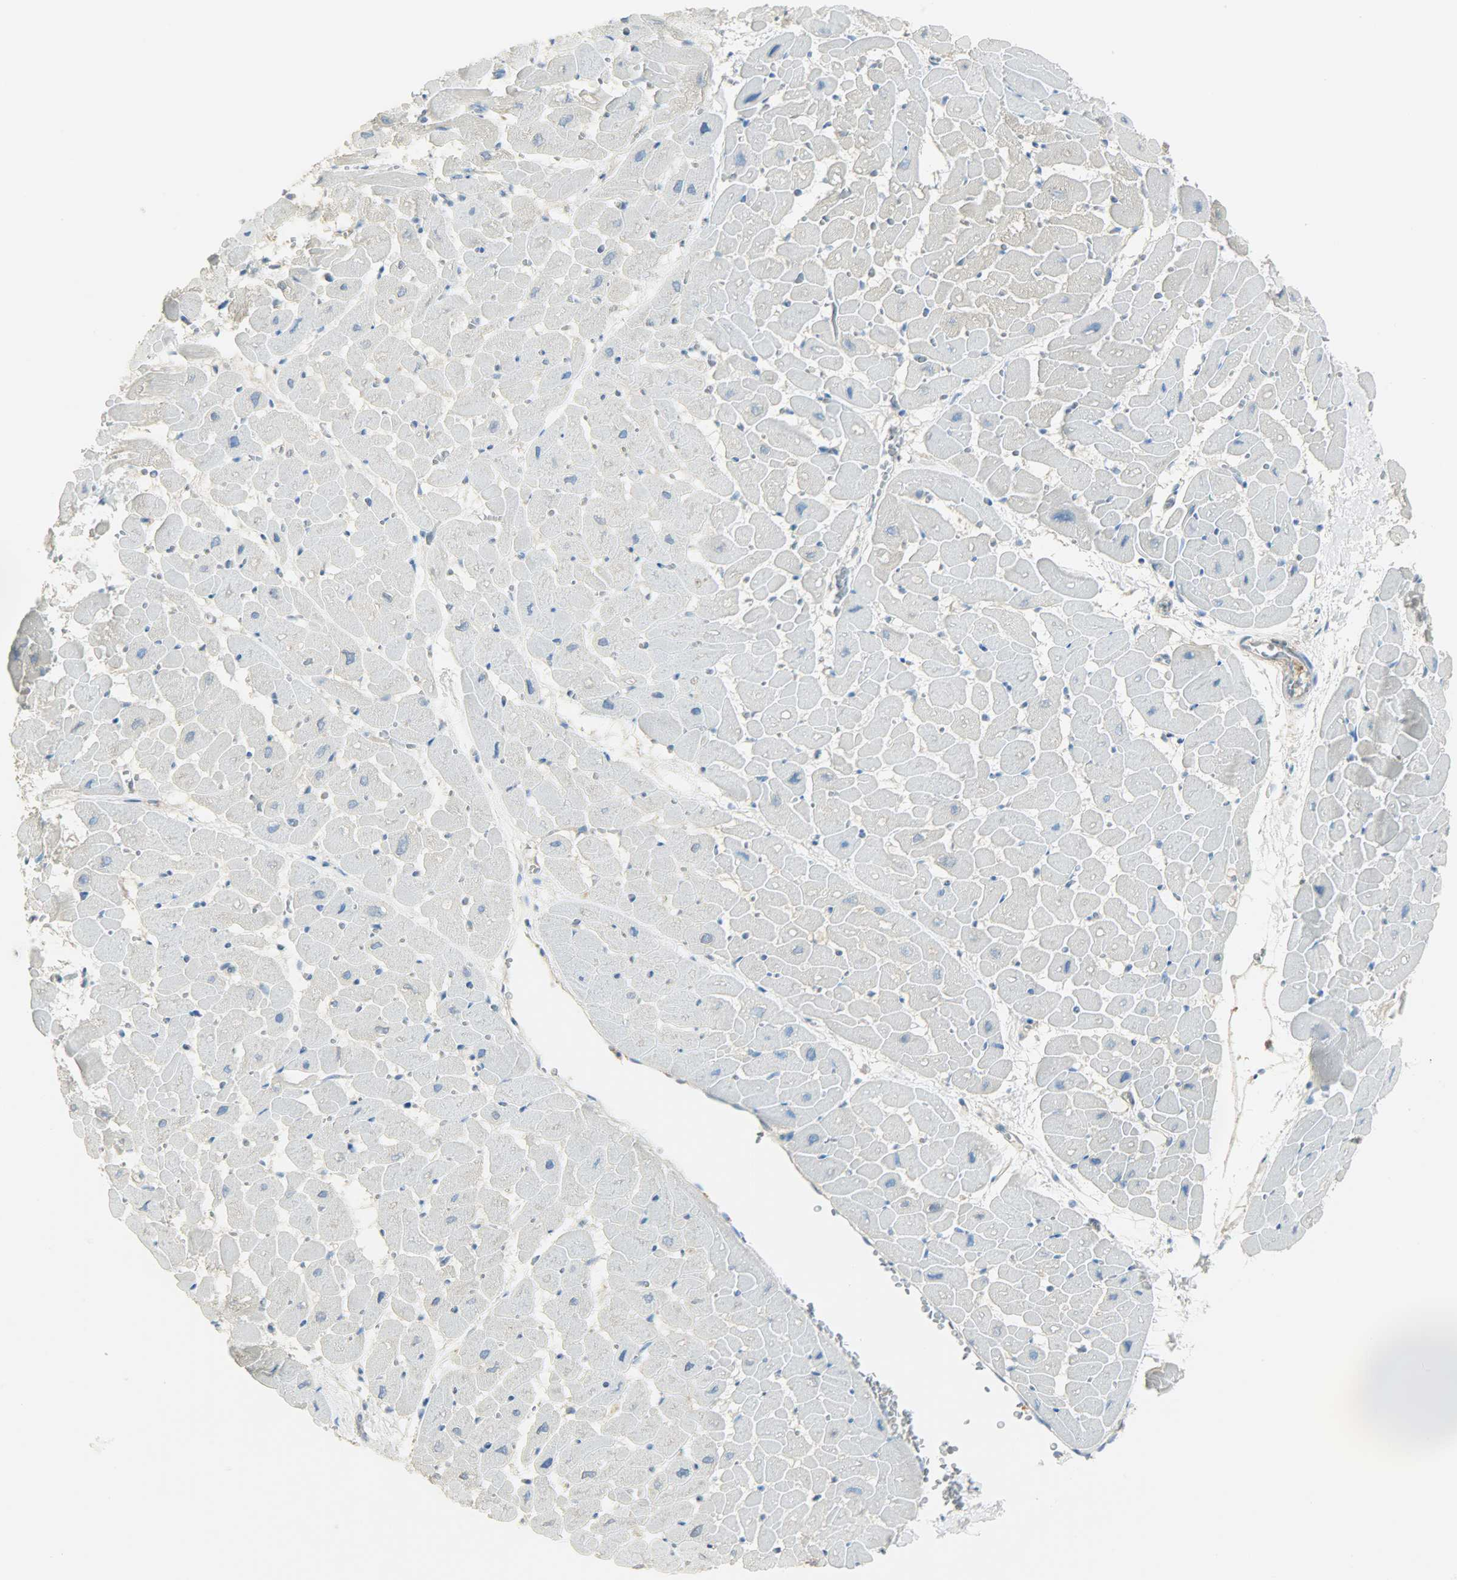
{"staining": {"intensity": "negative", "quantity": "none", "location": "none"}, "tissue": "heart muscle", "cell_type": "Cardiomyocytes", "image_type": "normal", "snomed": [{"axis": "morphology", "description": "Normal tissue, NOS"}, {"axis": "topography", "description": "Heart"}], "caption": "Immunohistochemistry (IHC) micrograph of normal heart muscle: heart muscle stained with DAB (3,3'-diaminobenzidine) shows no significant protein staining in cardiomyocytes.", "gene": "TSC22D2", "patient": {"sex": "male", "age": 45}}